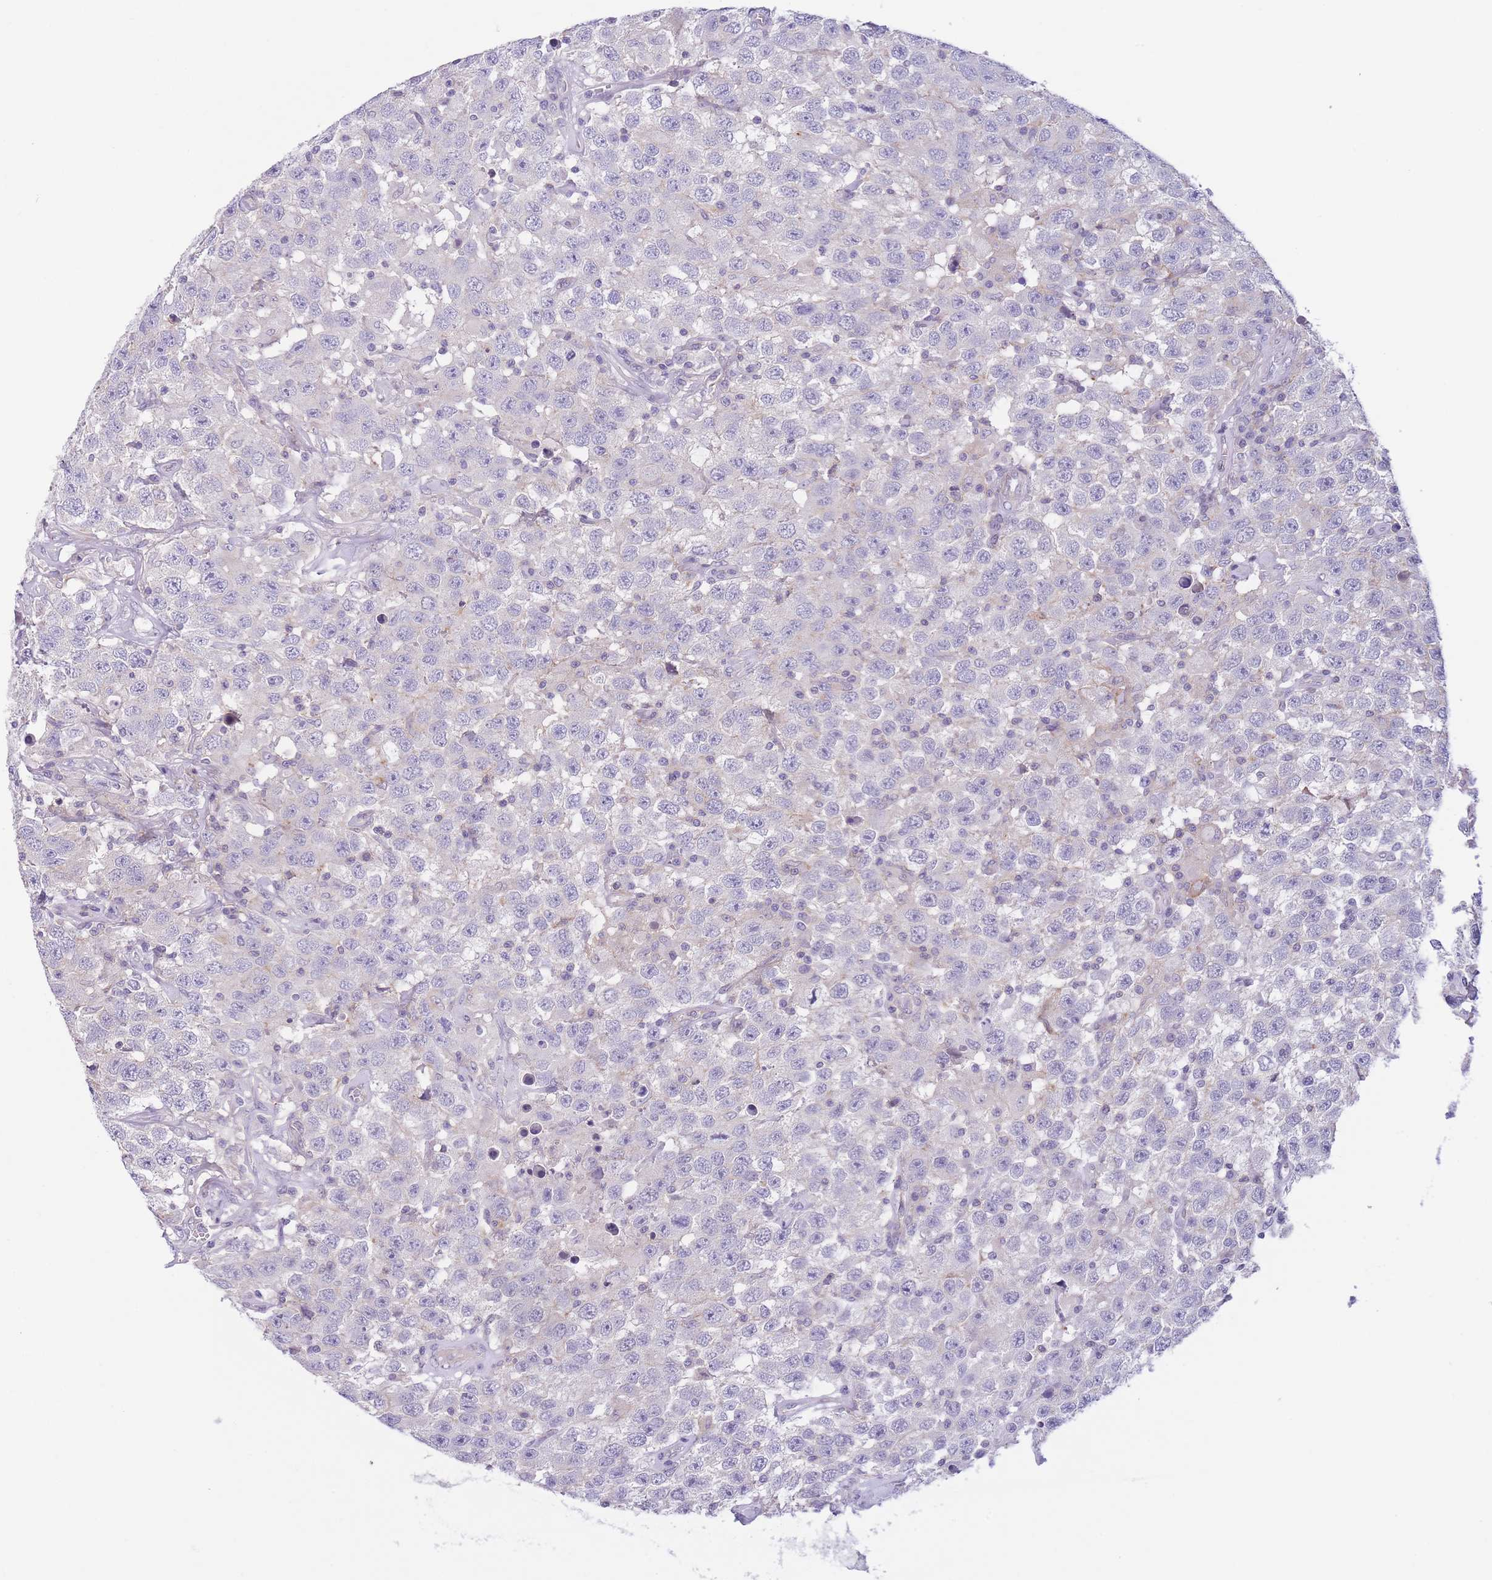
{"staining": {"intensity": "negative", "quantity": "none", "location": "none"}, "tissue": "testis cancer", "cell_type": "Tumor cells", "image_type": "cancer", "snomed": [{"axis": "morphology", "description": "Seminoma, NOS"}, {"axis": "topography", "description": "Testis"}], "caption": "Immunohistochemistry (IHC) histopathology image of human seminoma (testis) stained for a protein (brown), which reveals no staining in tumor cells.", "gene": "C9orf152", "patient": {"sex": "male", "age": 41}}